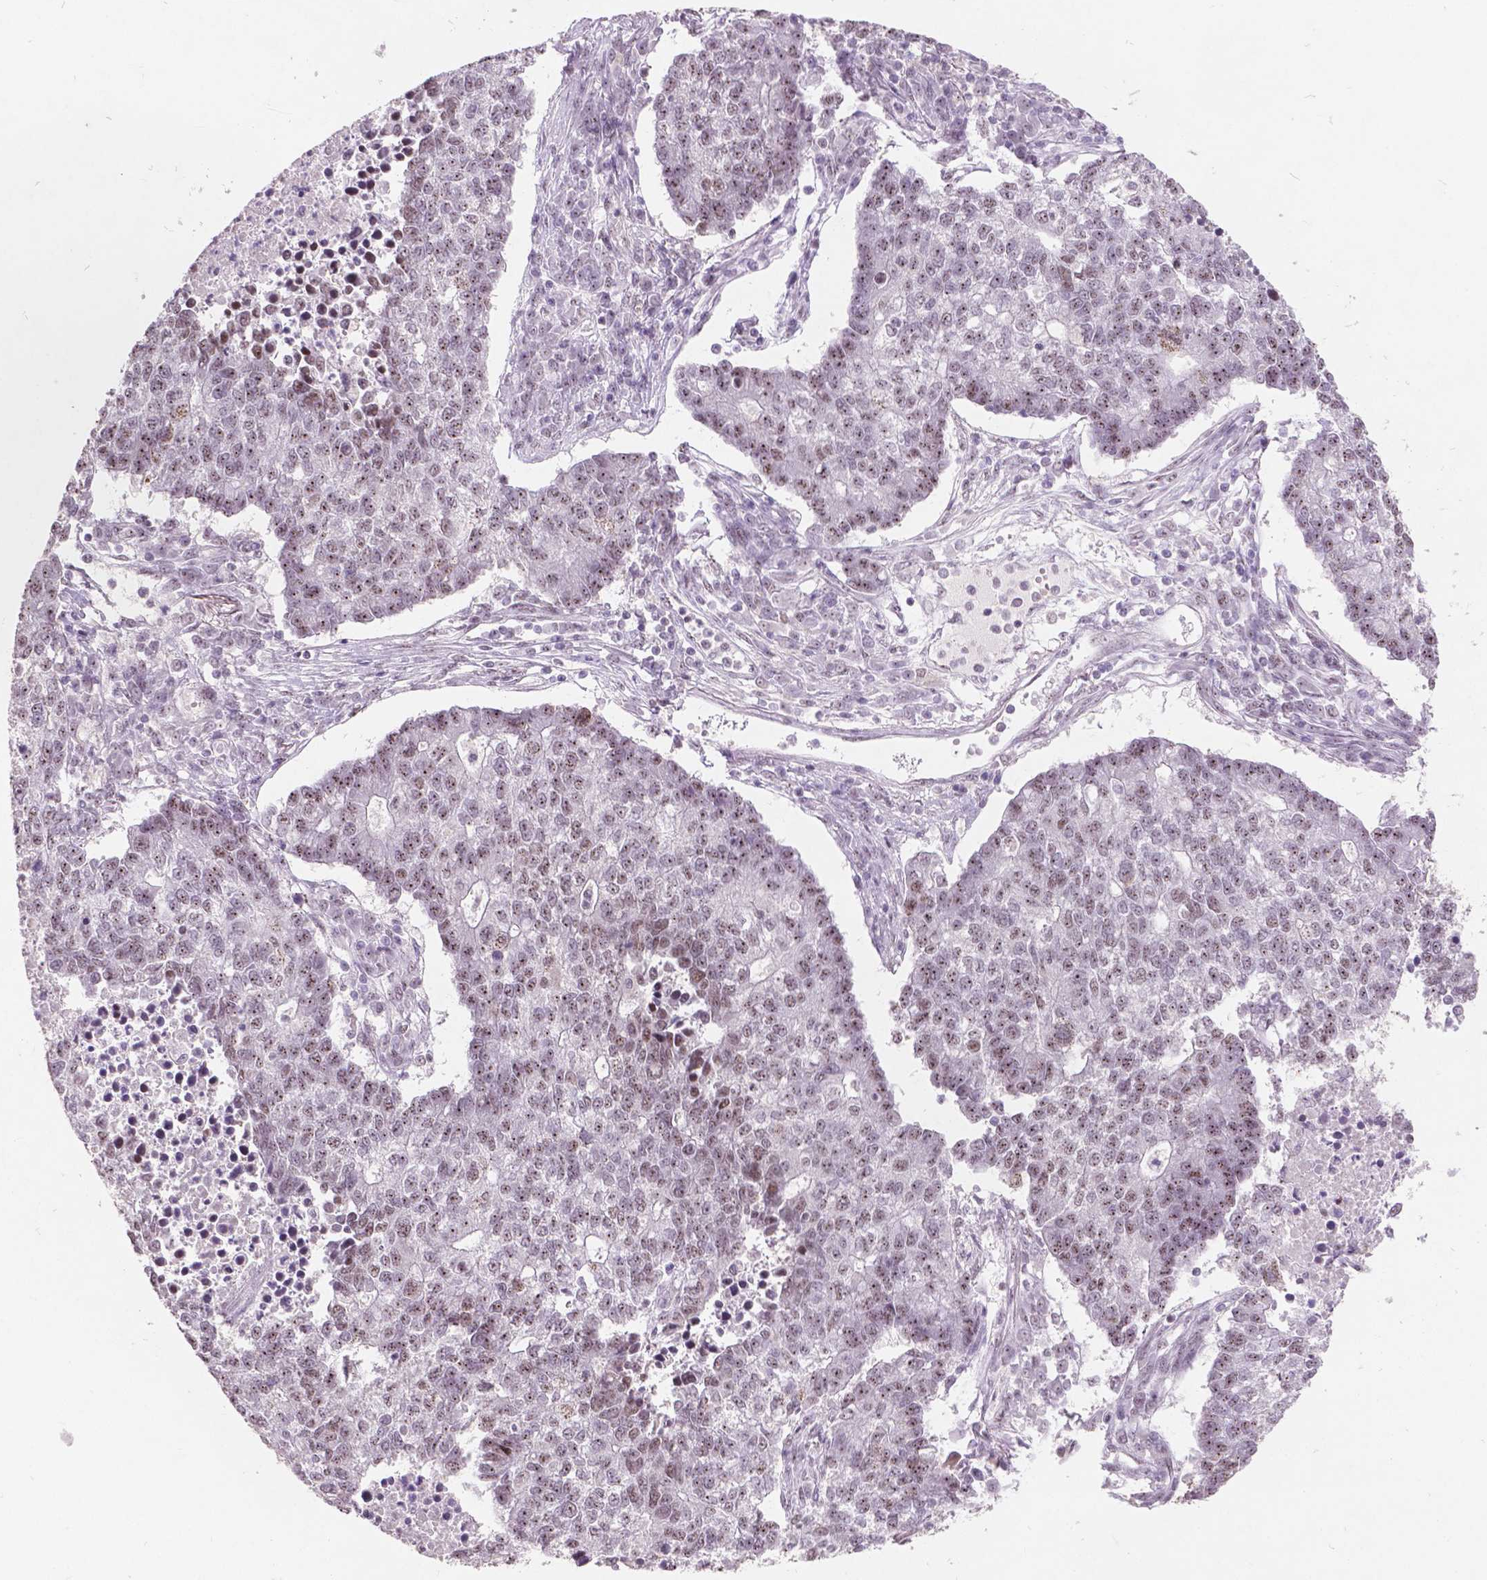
{"staining": {"intensity": "weak", "quantity": "25%-75%", "location": "nuclear"}, "tissue": "lung cancer", "cell_type": "Tumor cells", "image_type": "cancer", "snomed": [{"axis": "morphology", "description": "Adenocarcinoma, NOS"}, {"axis": "topography", "description": "Lung"}], "caption": "DAB immunohistochemical staining of lung cancer displays weak nuclear protein positivity in about 25%-75% of tumor cells. The staining was performed using DAB to visualize the protein expression in brown, while the nuclei were stained in blue with hematoxylin (Magnification: 20x).", "gene": "COIL", "patient": {"sex": "male", "age": 57}}